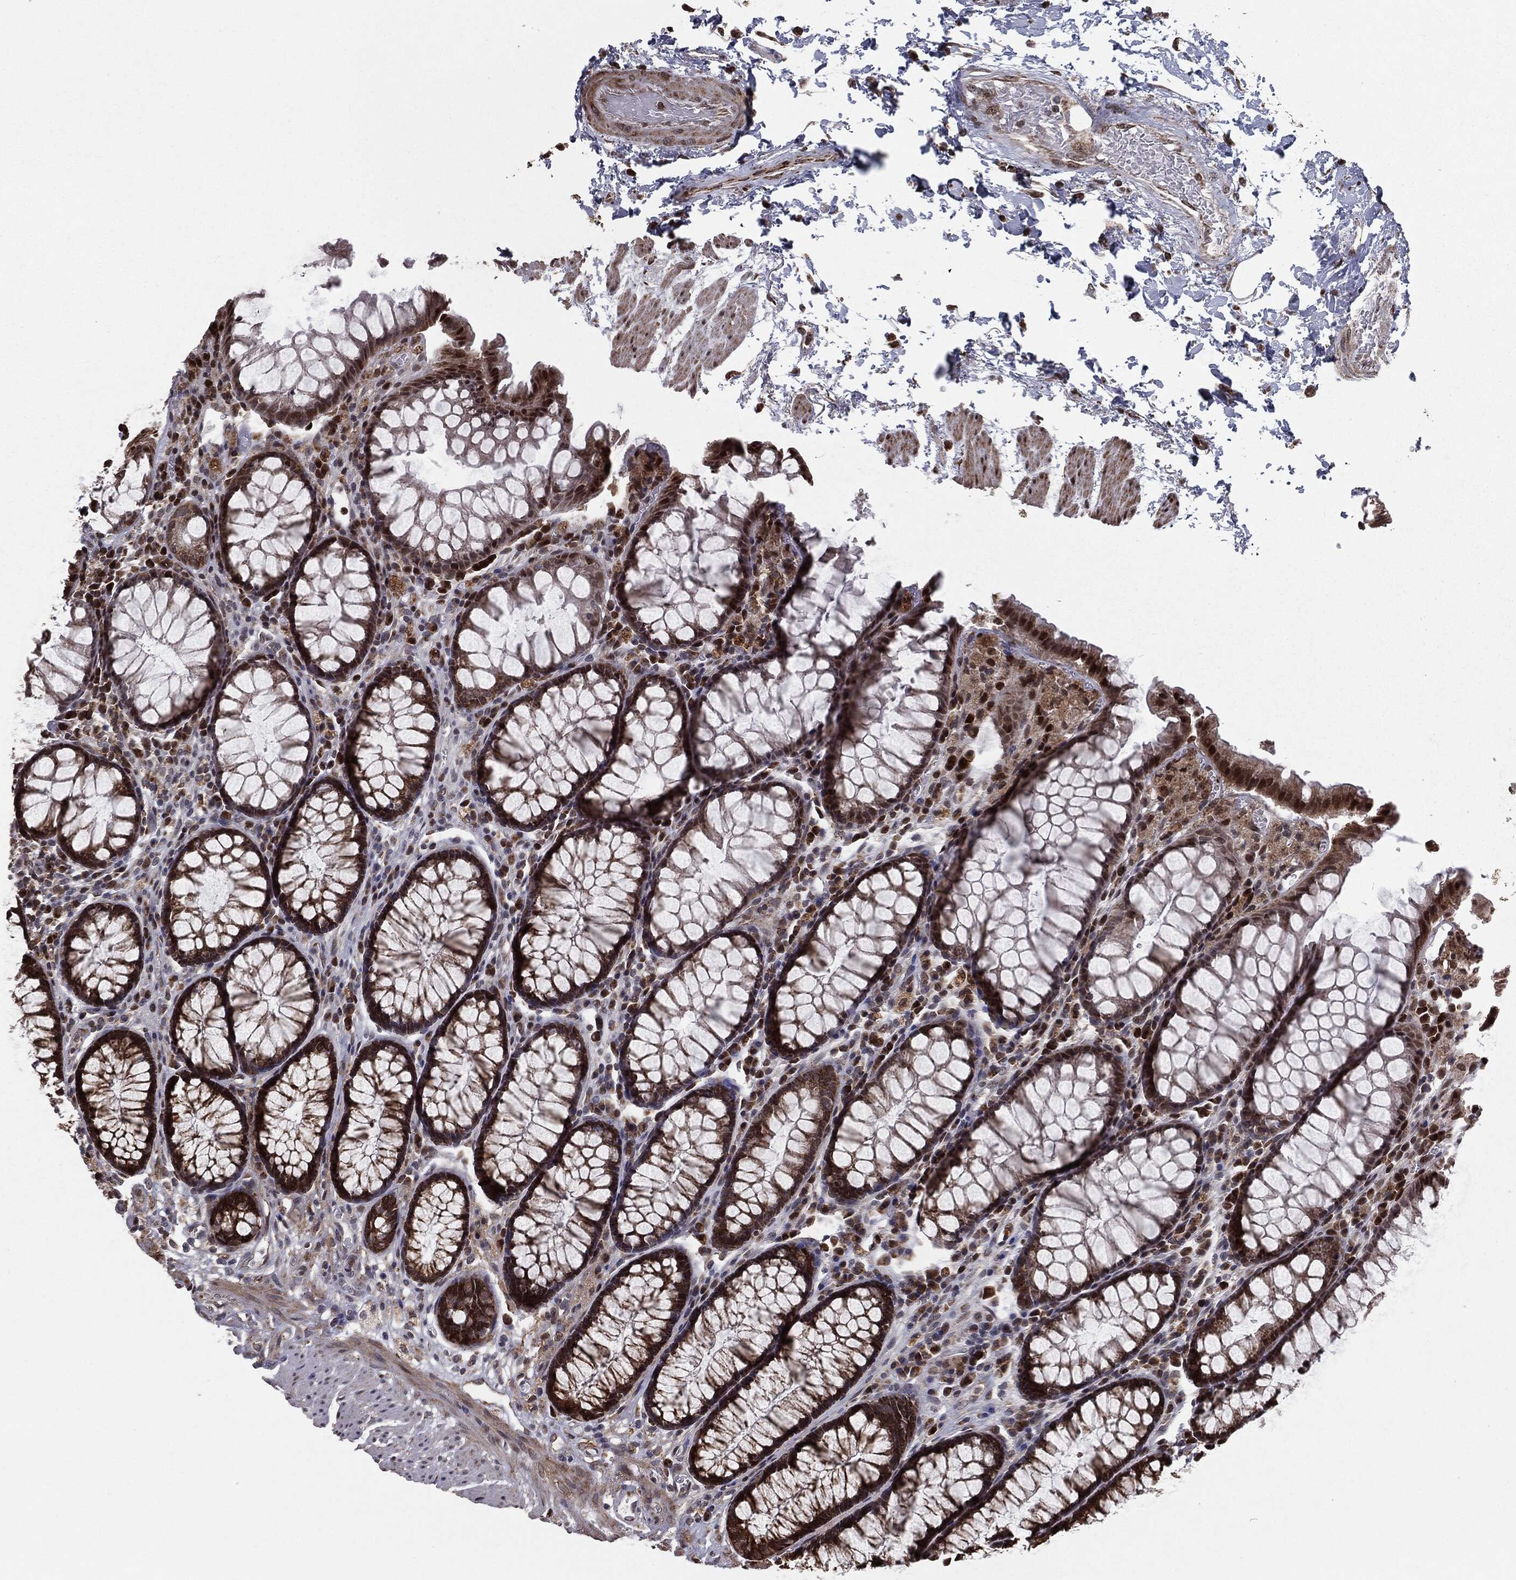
{"staining": {"intensity": "strong", "quantity": ">75%", "location": "cytoplasmic/membranous,nuclear"}, "tissue": "rectum", "cell_type": "Glandular cells", "image_type": "normal", "snomed": [{"axis": "morphology", "description": "Normal tissue, NOS"}, {"axis": "topography", "description": "Rectum"}], "caption": "Immunohistochemistry of benign rectum shows high levels of strong cytoplasmic/membranous,nuclear expression in approximately >75% of glandular cells.", "gene": "CHCHD2", "patient": {"sex": "female", "age": 68}}